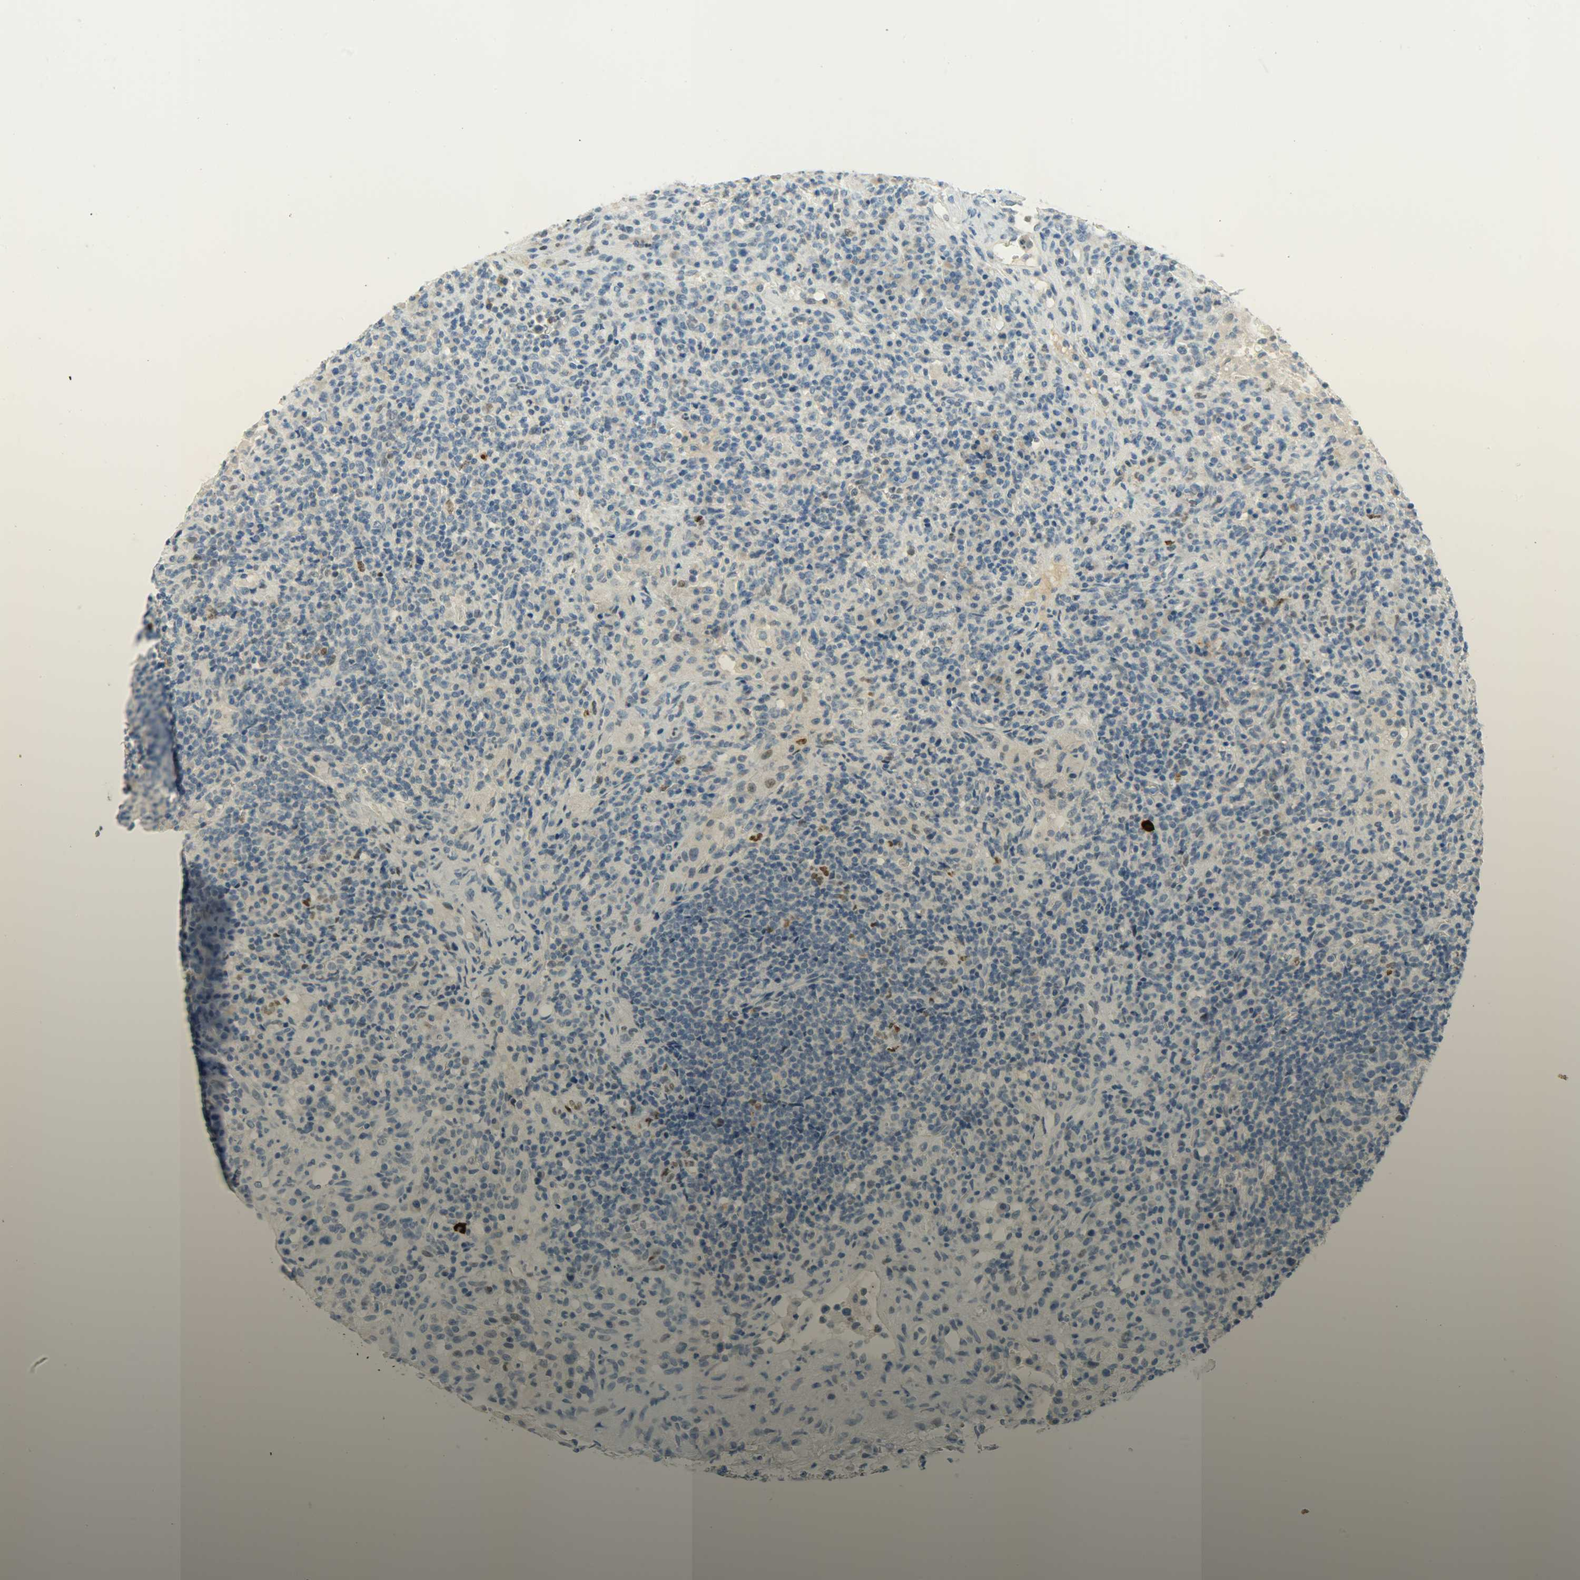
{"staining": {"intensity": "negative", "quantity": "none", "location": "none"}, "tissue": "lymphoma", "cell_type": "Tumor cells", "image_type": "cancer", "snomed": [{"axis": "morphology", "description": "Hodgkin's disease, NOS"}, {"axis": "topography", "description": "Lymph node"}], "caption": "Human Hodgkin's disease stained for a protein using immunohistochemistry shows no expression in tumor cells.", "gene": "JUNB", "patient": {"sex": "male", "age": 65}}